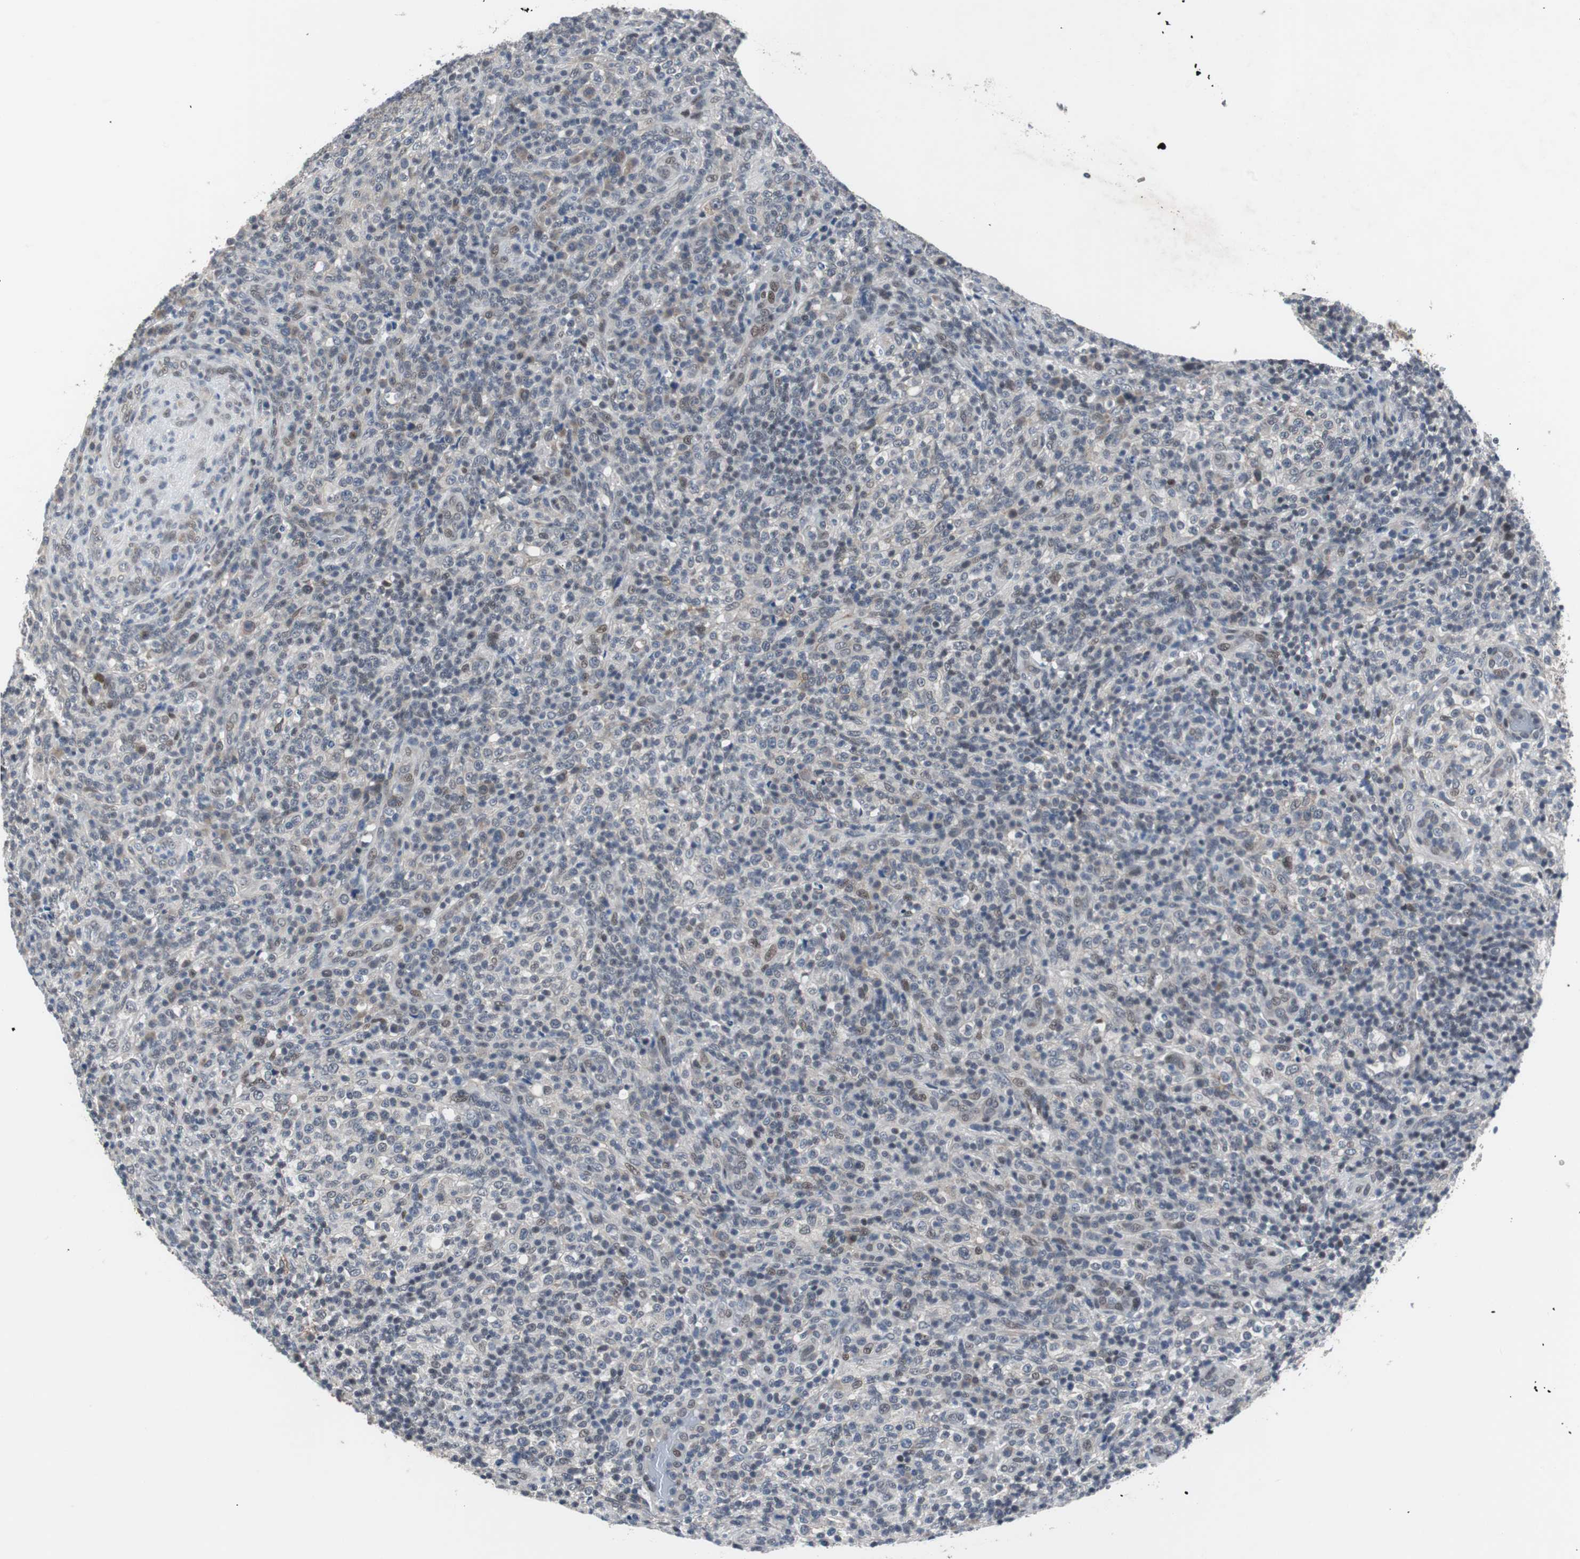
{"staining": {"intensity": "weak", "quantity": "<25%", "location": "nuclear"}, "tissue": "lymphoma", "cell_type": "Tumor cells", "image_type": "cancer", "snomed": [{"axis": "morphology", "description": "Malignant lymphoma, non-Hodgkin's type, High grade"}, {"axis": "topography", "description": "Lymph node"}], "caption": "An immunohistochemistry photomicrograph of malignant lymphoma, non-Hodgkin's type (high-grade) is shown. There is no staining in tumor cells of malignant lymphoma, non-Hodgkin's type (high-grade).", "gene": "TP63", "patient": {"sex": "female", "age": 76}}